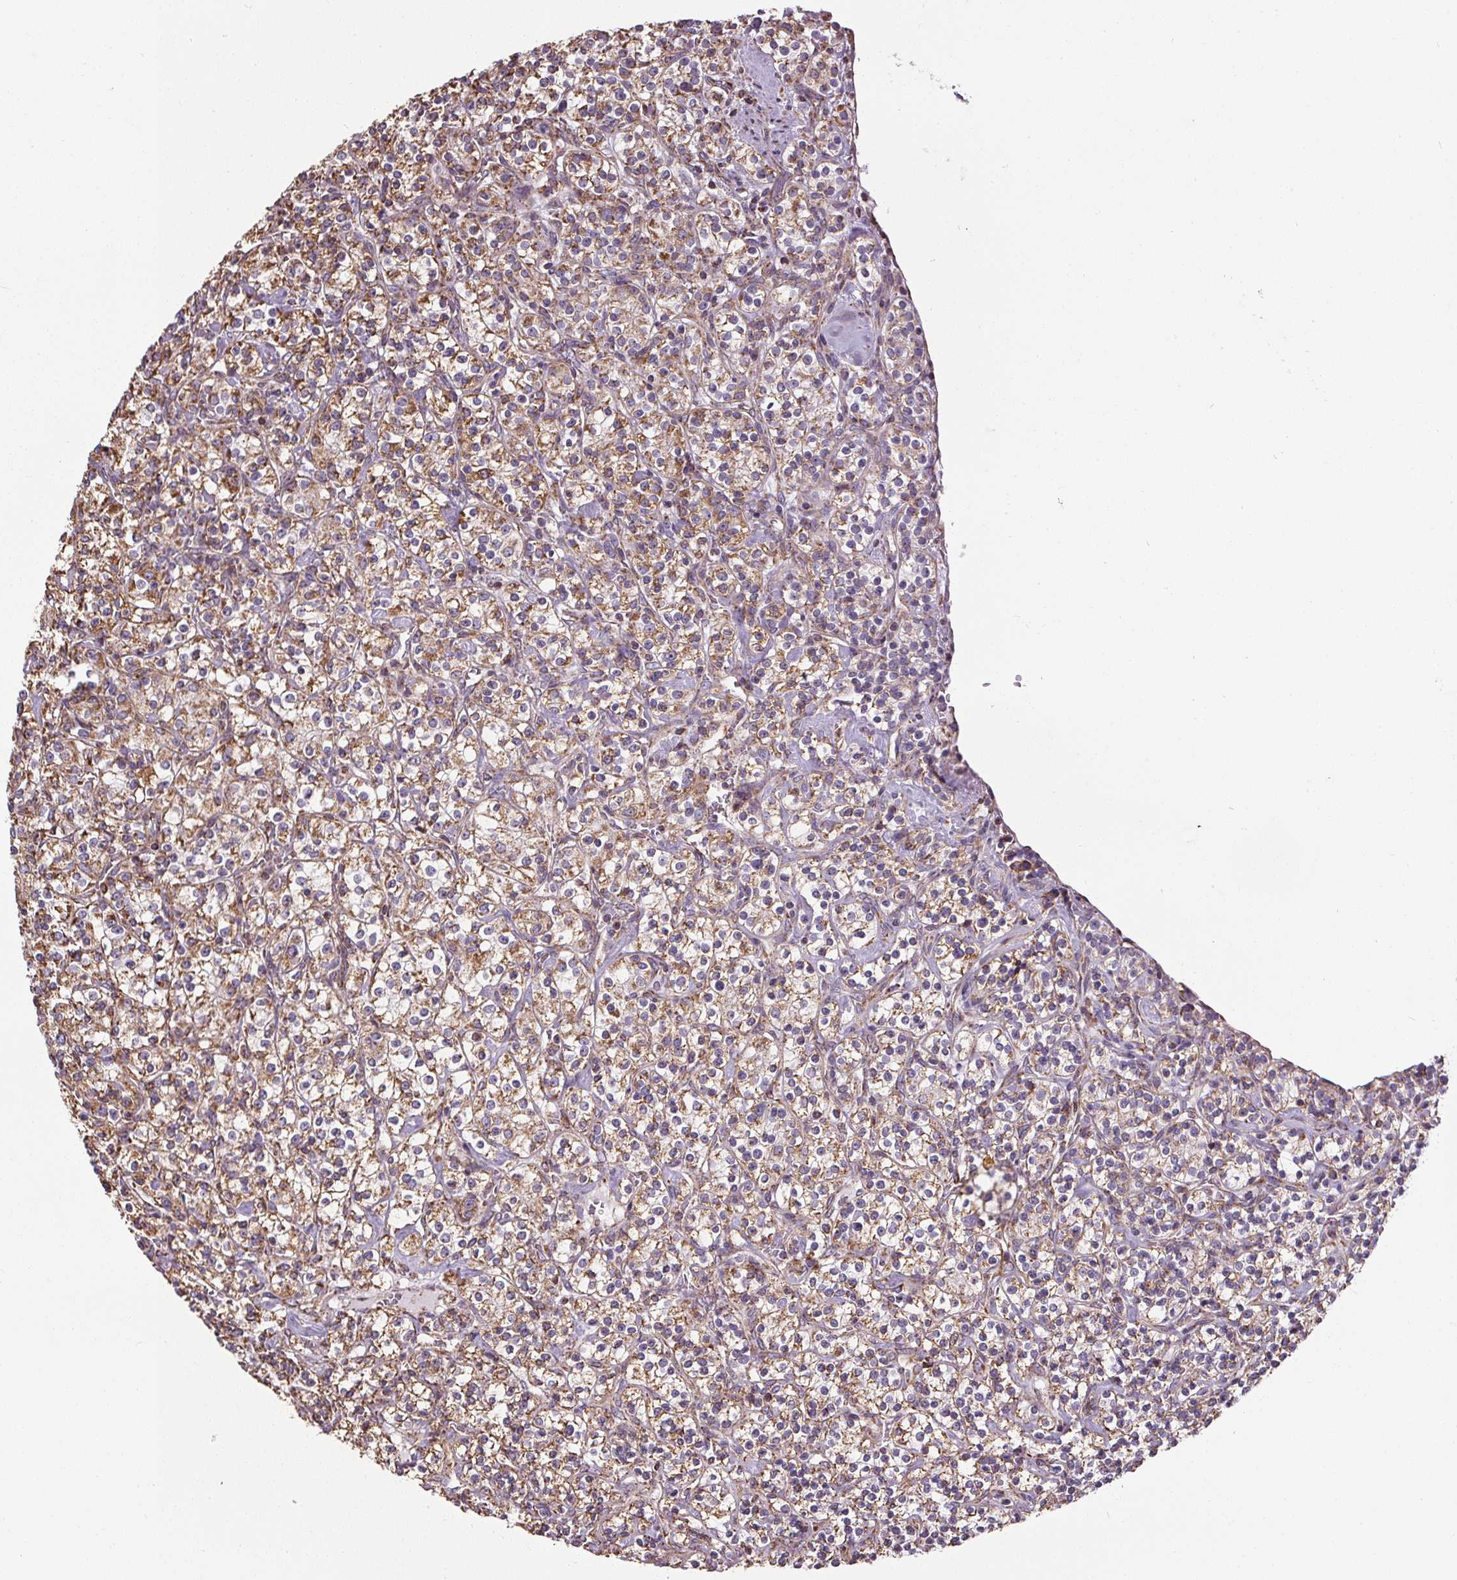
{"staining": {"intensity": "moderate", "quantity": "<25%", "location": "cytoplasmic/membranous"}, "tissue": "renal cancer", "cell_type": "Tumor cells", "image_type": "cancer", "snomed": [{"axis": "morphology", "description": "Adenocarcinoma, NOS"}, {"axis": "topography", "description": "Kidney"}], "caption": "There is low levels of moderate cytoplasmic/membranous staining in tumor cells of renal adenocarcinoma, as demonstrated by immunohistochemical staining (brown color).", "gene": "ZNF548", "patient": {"sex": "male", "age": 77}}